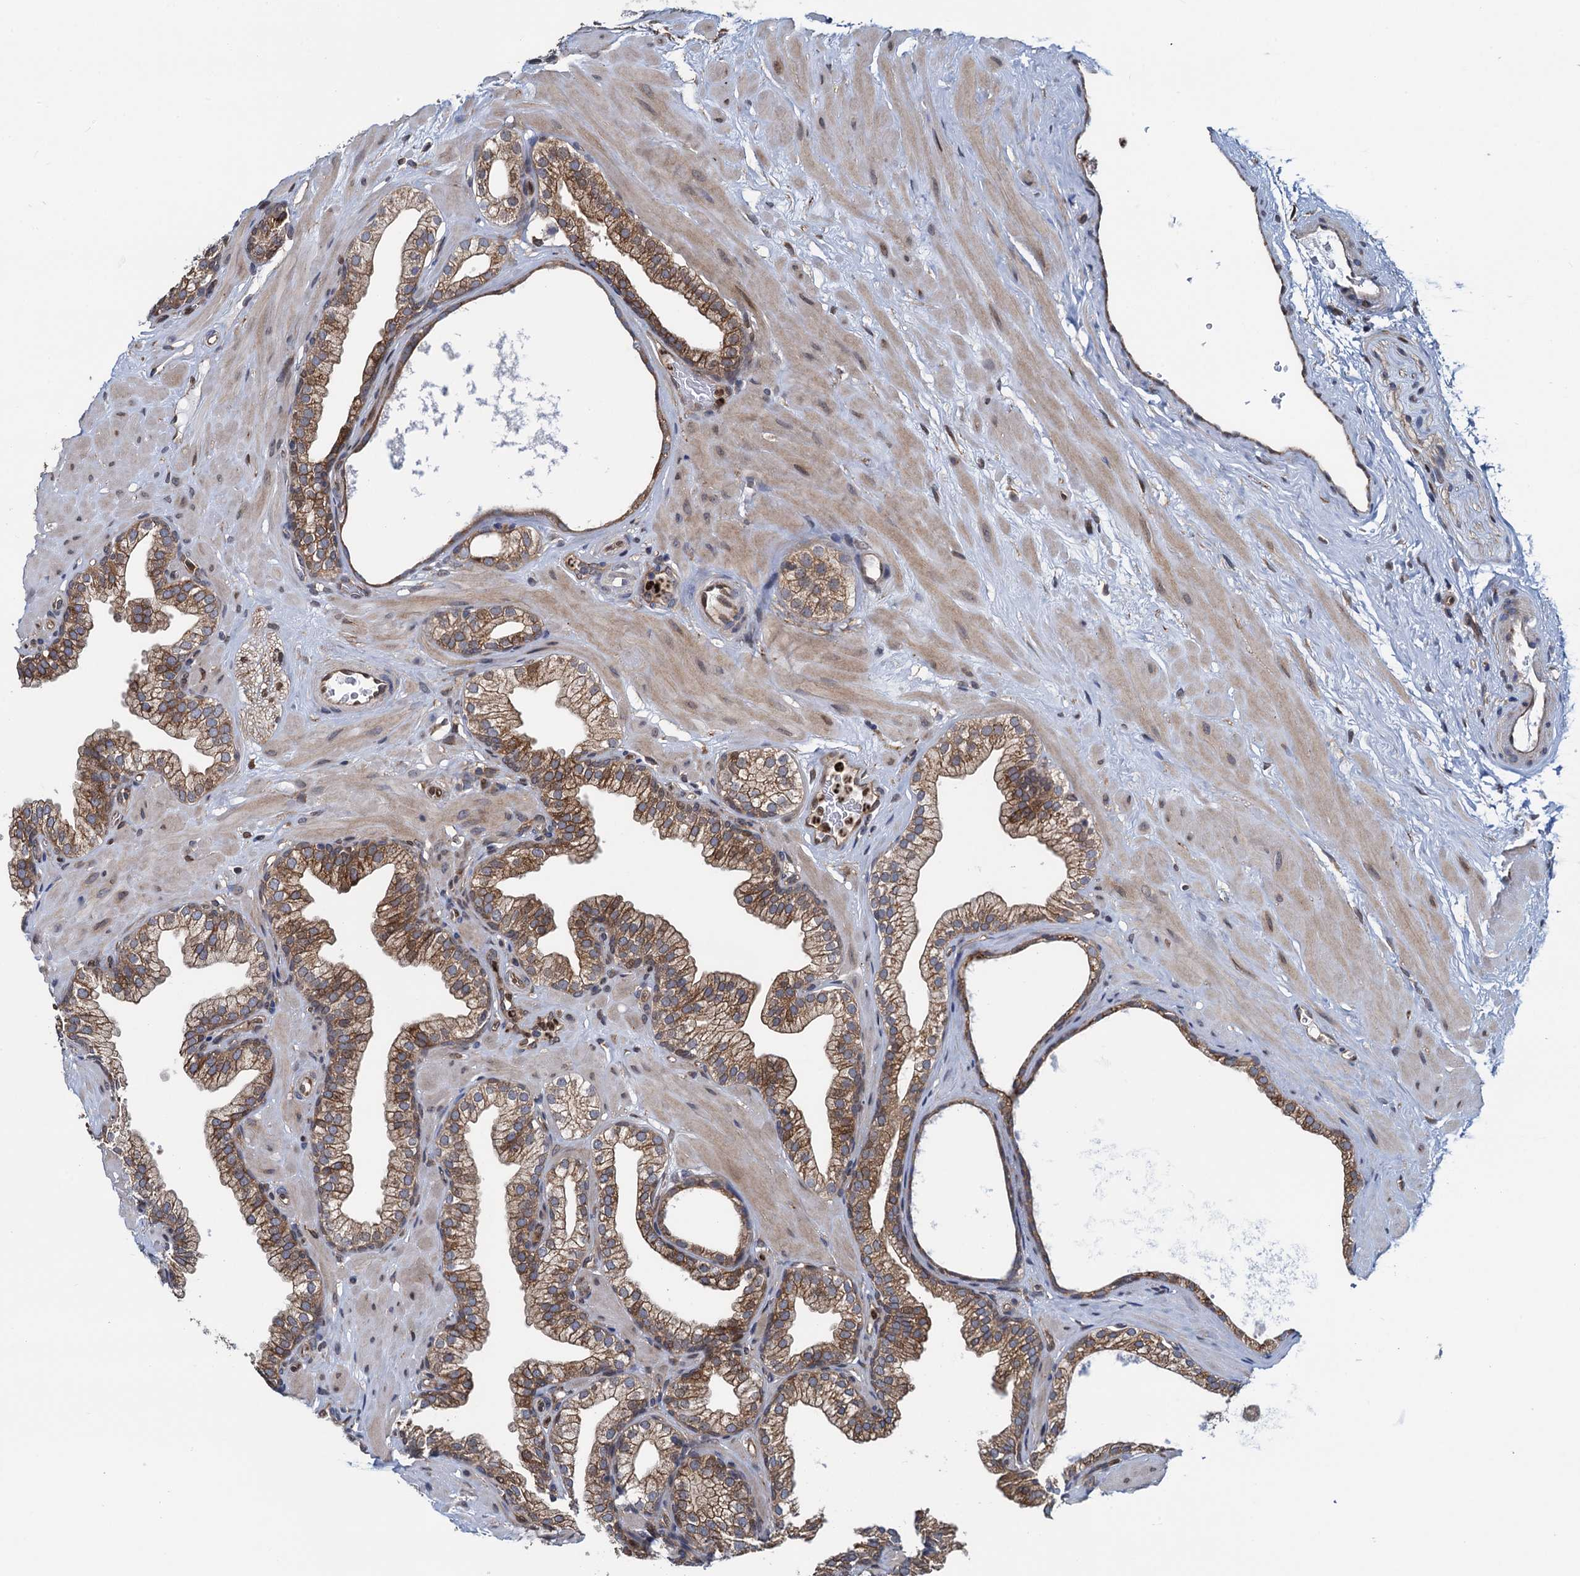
{"staining": {"intensity": "moderate", "quantity": "25%-75%", "location": "cytoplasmic/membranous"}, "tissue": "prostate", "cell_type": "Glandular cells", "image_type": "normal", "snomed": [{"axis": "morphology", "description": "Normal tissue, NOS"}, {"axis": "morphology", "description": "Urothelial carcinoma, Low grade"}, {"axis": "topography", "description": "Urinary bladder"}, {"axis": "topography", "description": "Prostate"}], "caption": "Prostate stained with DAB immunohistochemistry (IHC) demonstrates medium levels of moderate cytoplasmic/membranous staining in about 25%-75% of glandular cells.", "gene": "RNF125", "patient": {"sex": "male", "age": 60}}